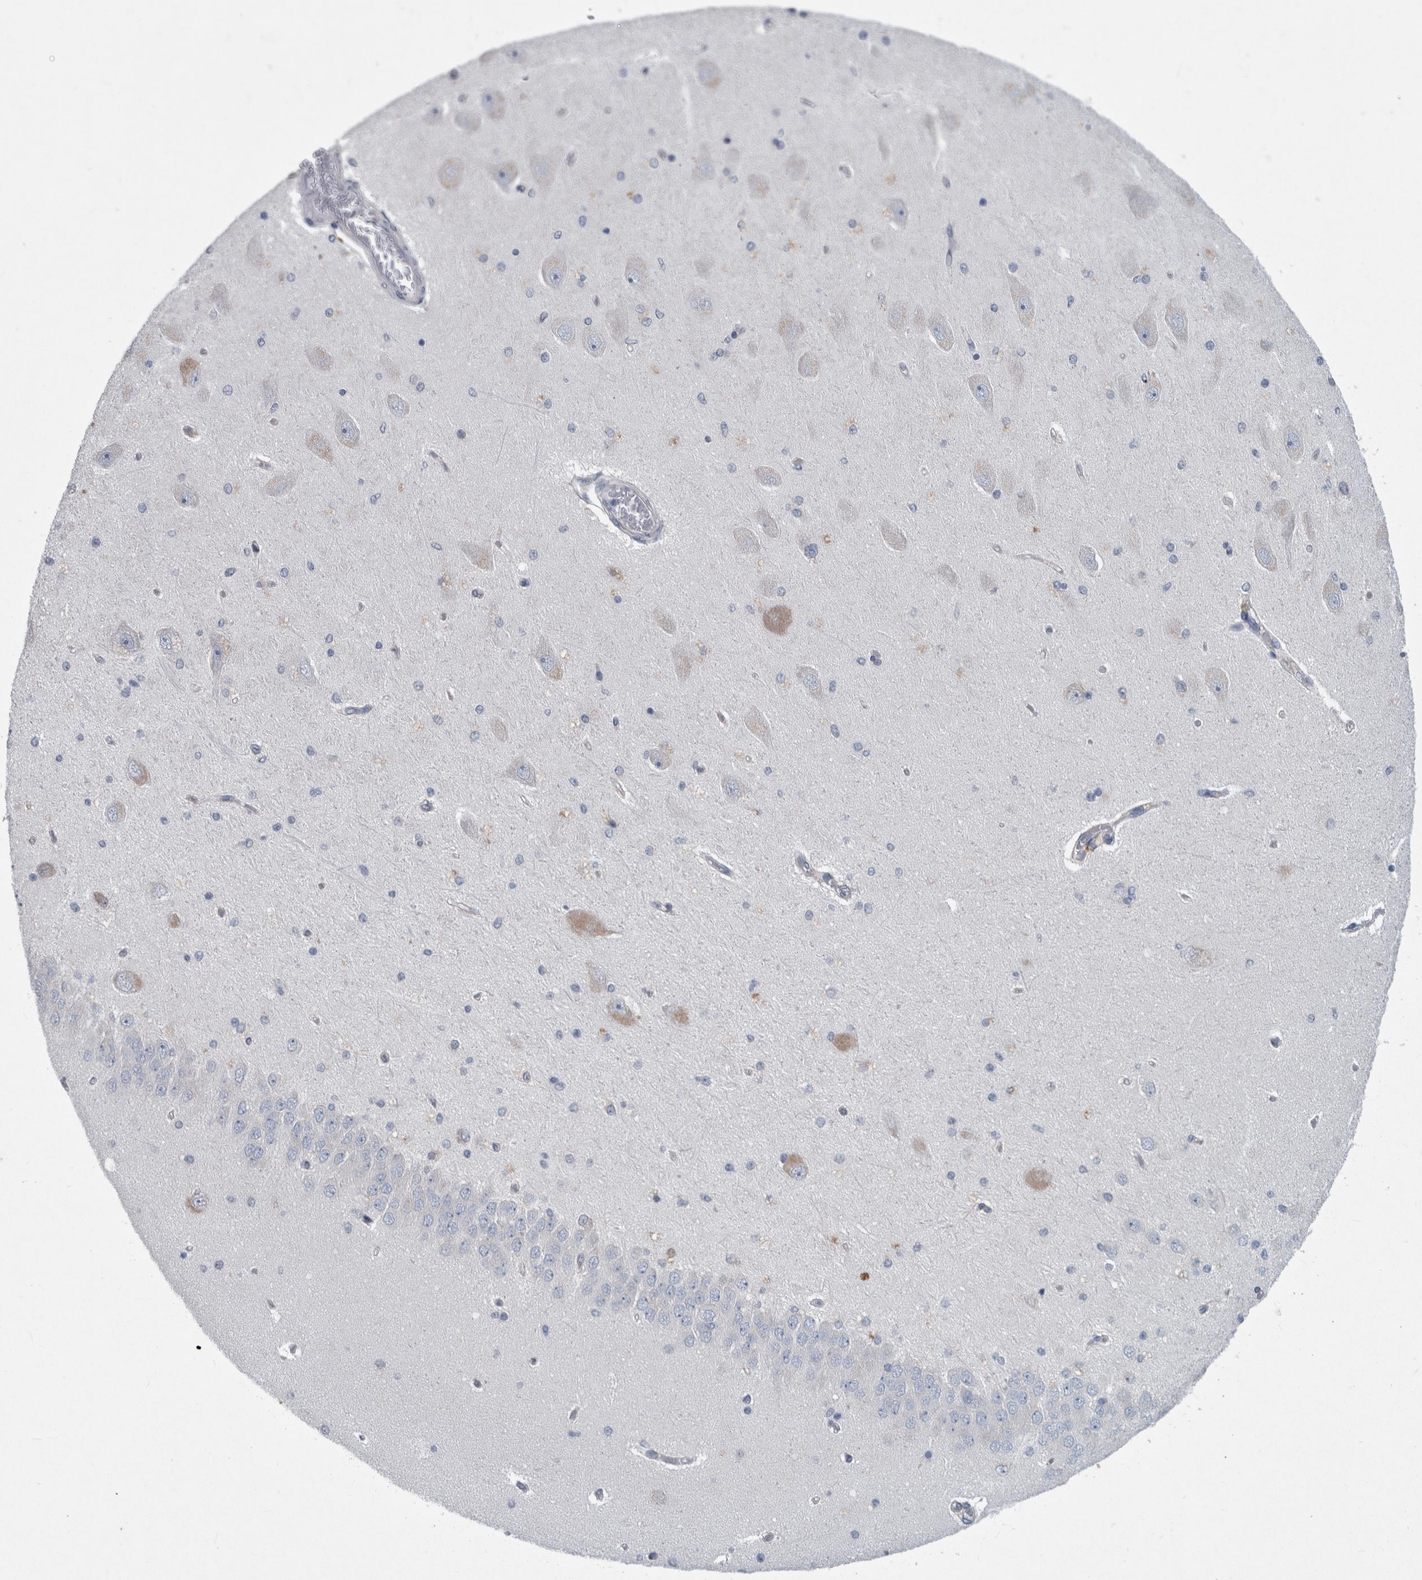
{"staining": {"intensity": "moderate", "quantity": "<25%", "location": "cytoplasmic/membranous"}, "tissue": "hippocampus", "cell_type": "Glial cells", "image_type": "normal", "snomed": [{"axis": "morphology", "description": "Normal tissue, NOS"}, {"axis": "topography", "description": "Hippocampus"}], "caption": "This is a photomicrograph of IHC staining of unremarkable hippocampus, which shows moderate positivity in the cytoplasmic/membranous of glial cells.", "gene": "FAM83H", "patient": {"sex": "female", "age": 54}}